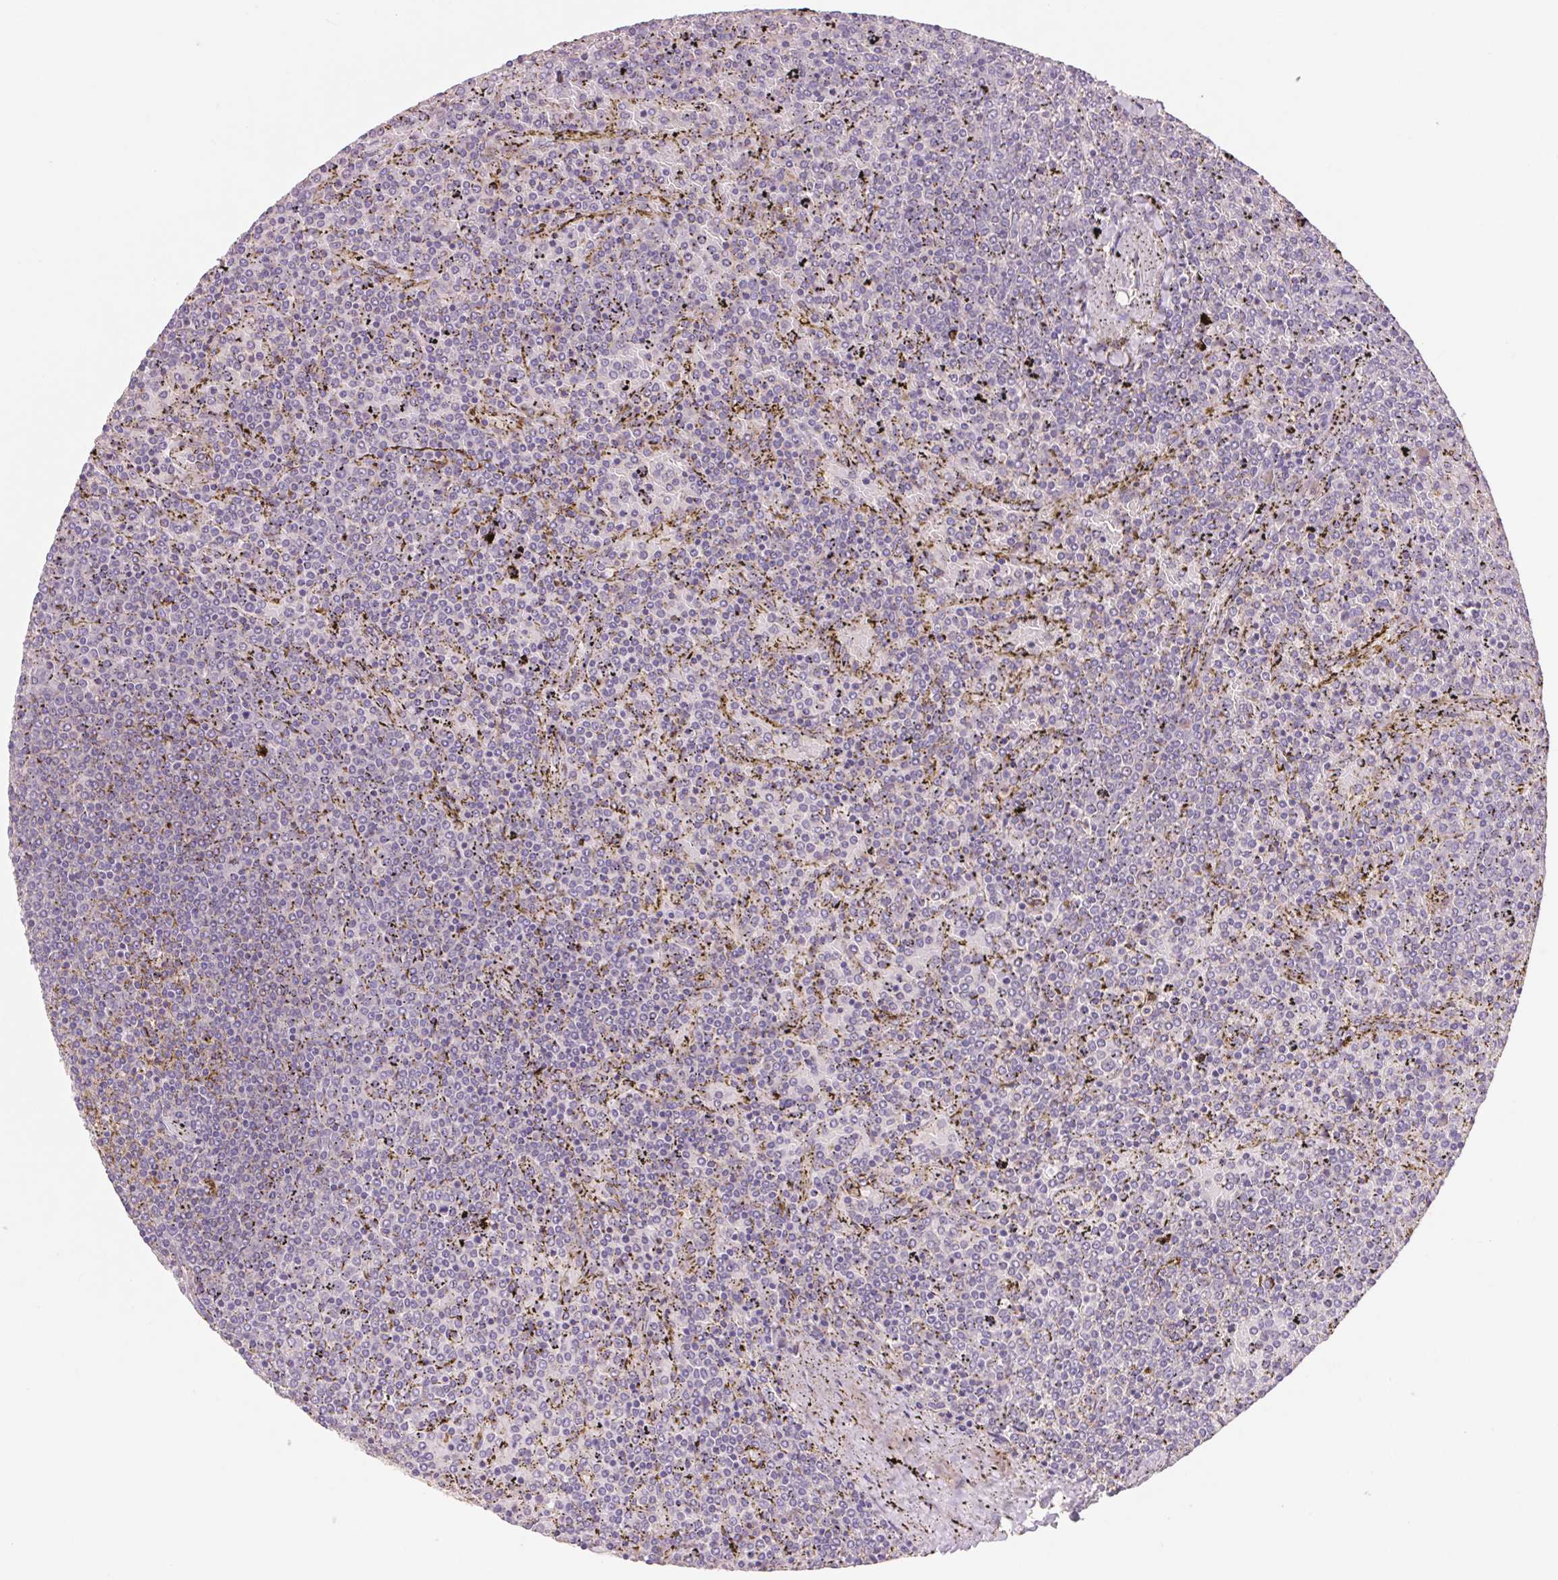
{"staining": {"intensity": "negative", "quantity": "none", "location": "none"}, "tissue": "lymphoma", "cell_type": "Tumor cells", "image_type": "cancer", "snomed": [{"axis": "morphology", "description": "Malignant lymphoma, non-Hodgkin's type, Low grade"}, {"axis": "topography", "description": "Spleen"}], "caption": "Immunohistochemistry of human malignant lymphoma, non-Hodgkin's type (low-grade) shows no expression in tumor cells. The staining is performed using DAB brown chromogen with nuclei counter-stained in using hematoxylin.", "gene": "RAB1A", "patient": {"sex": "female", "age": 77}}